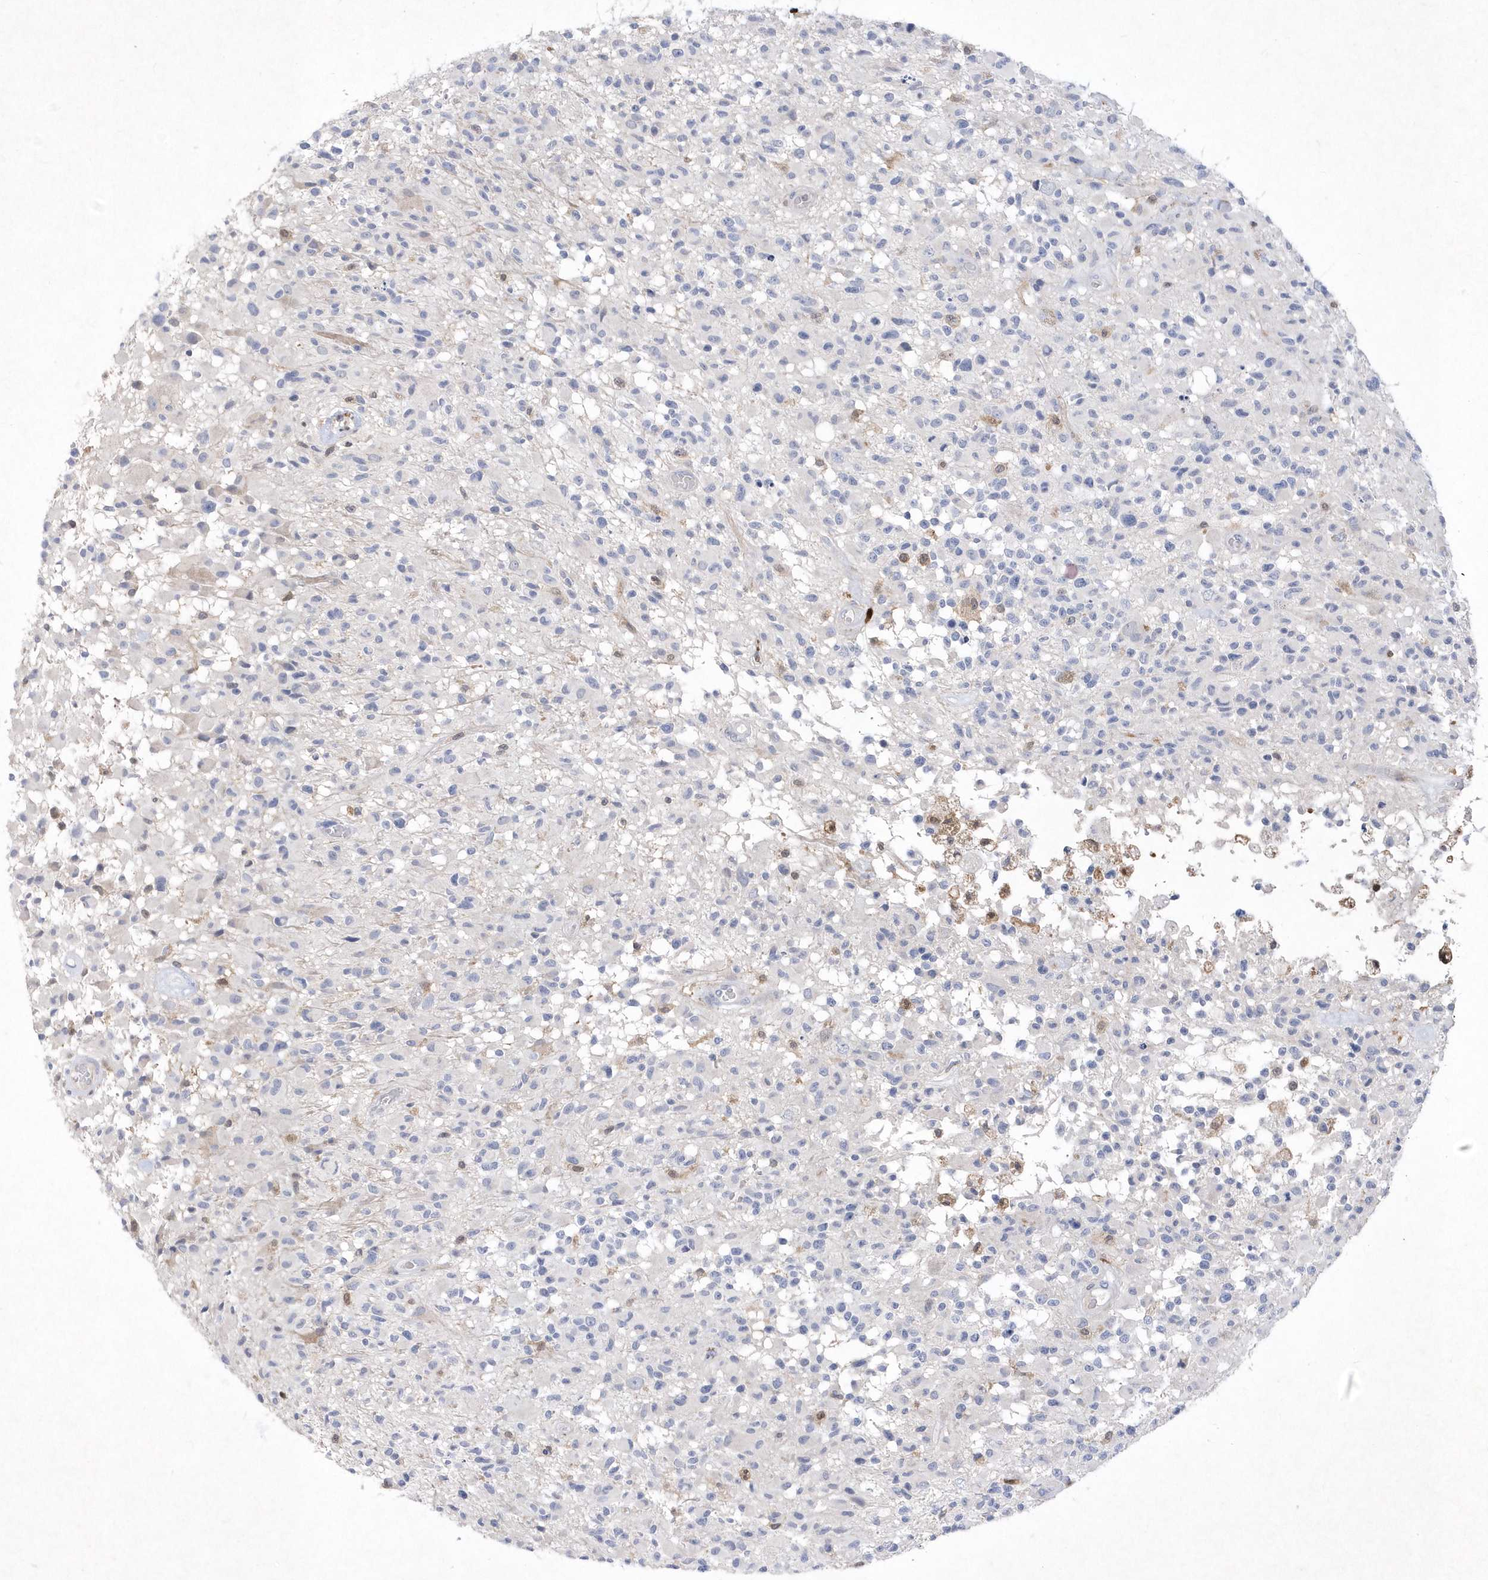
{"staining": {"intensity": "negative", "quantity": "none", "location": "none"}, "tissue": "glioma", "cell_type": "Tumor cells", "image_type": "cancer", "snomed": [{"axis": "morphology", "description": "Glioma, malignant, High grade"}, {"axis": "morphology", "description": "Glioblastoma, NOS"}, {"axis": "topography", "description": "Brain"}], "caption": "Glioblastoma was stained to show a protein in brown. There is no significant expression in tumor cells.", "gene": "BHLHA15", "patient": {"sex": "male", "age": 60}}